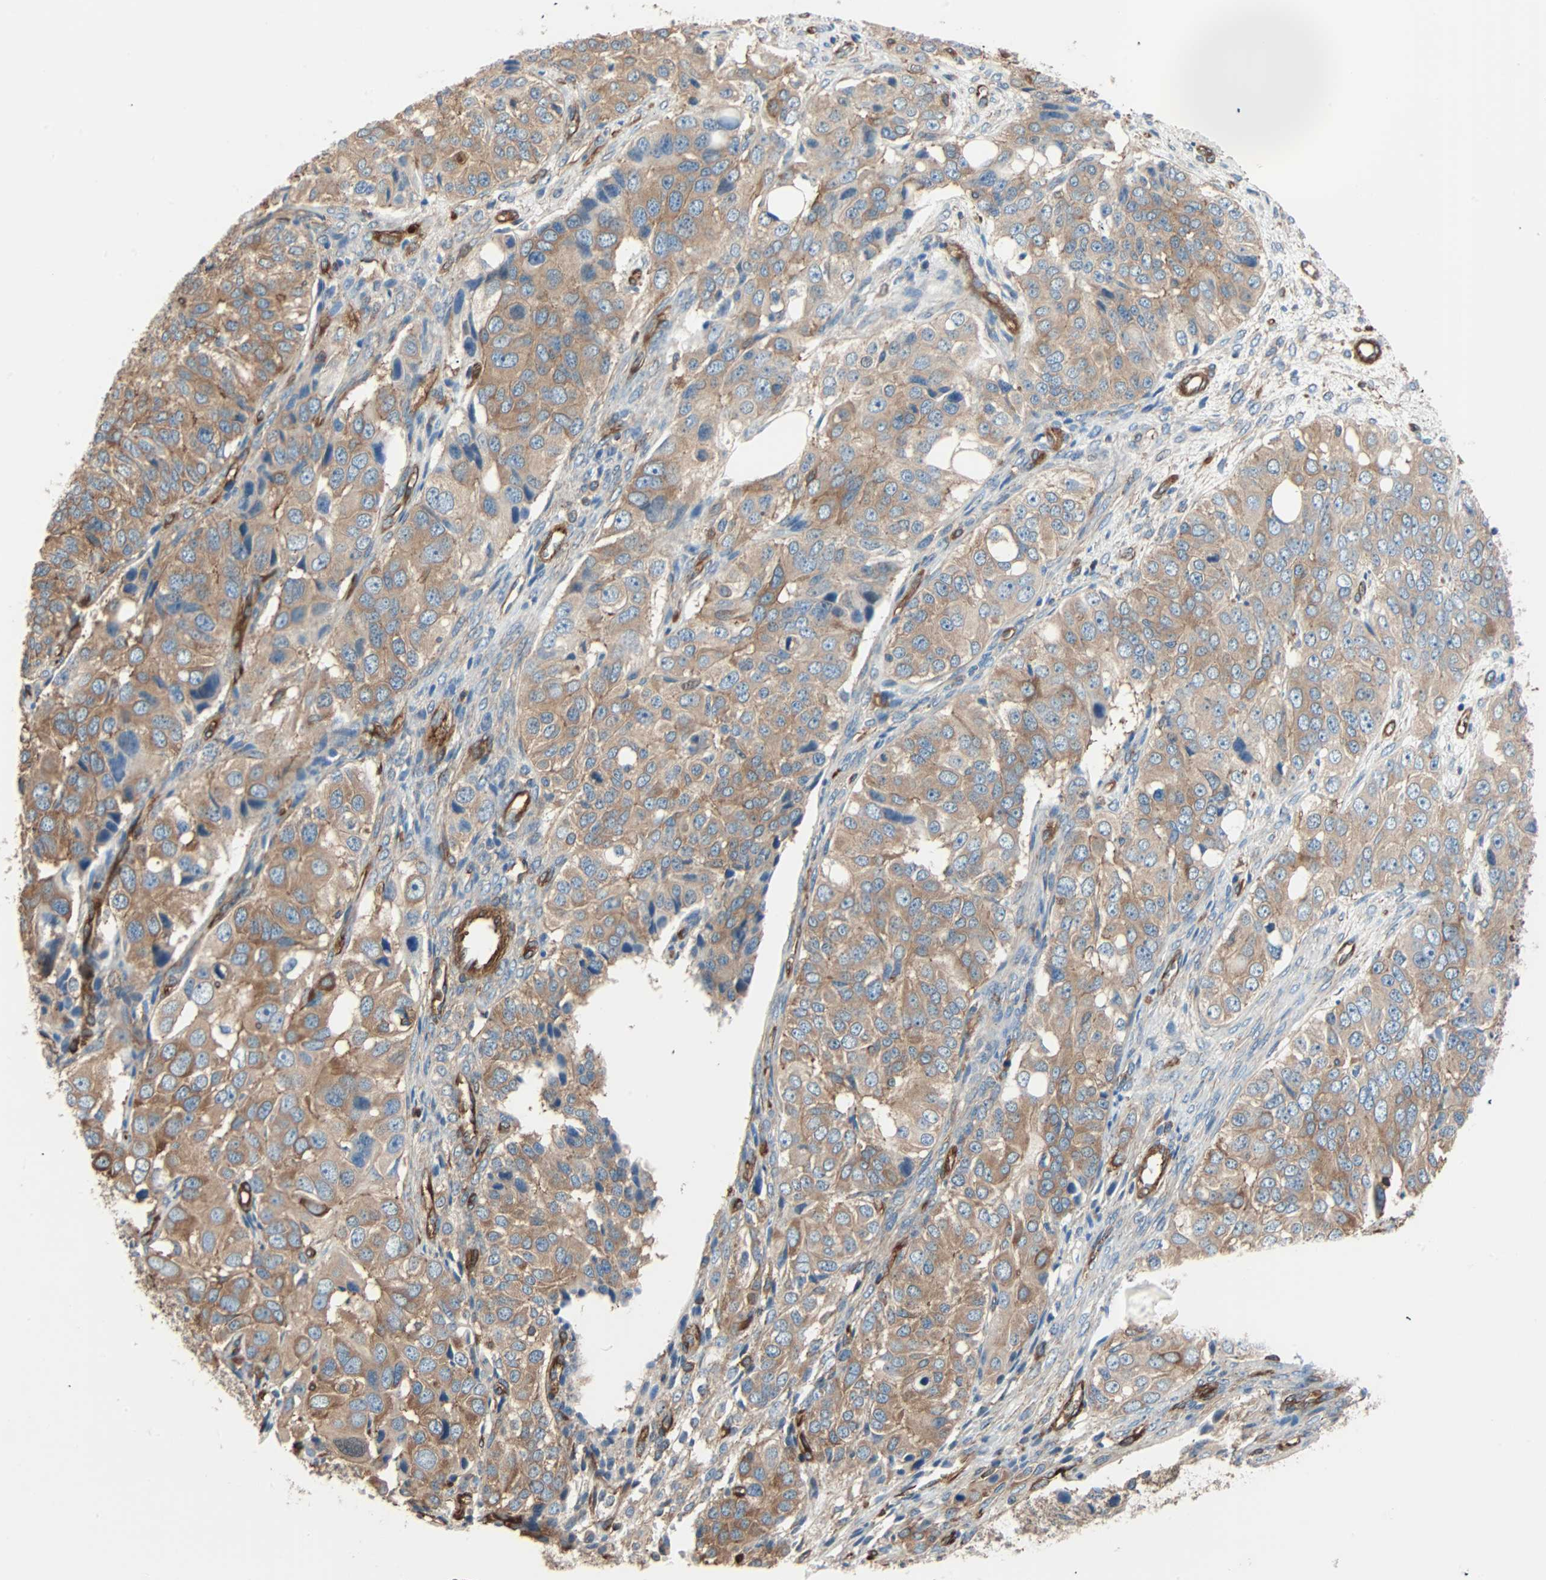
{"staining": {"intensity": "moderate", "quantity": ">75%", "location": "cytoplasmic/membranous"}, "tissue": "ovarian cancer", "cell_type": "Tumor cells", "image_type": "cancer", "snomed": [{"axis": "morphology", "description": "Carcinoma, endometroid"}, {"axis": "topography", "description": "Ovary"}], "caption": "Immunohistochemistry staining of endometroid carcinoma (ovarian), which reveals medium levels of moderate cytoplasmic/membranous expression in about >75% of tumor cells indicating moderate cytoplasmic/membranous protein positivity. The staining was performed using DAB (3,3'-diaminobenzidine) (brown) for protein detection and nuclei were counterstained in hematoxylin (blue).", "gene": "GALNT10", "patient": {"sex": "female", "age": 51}}